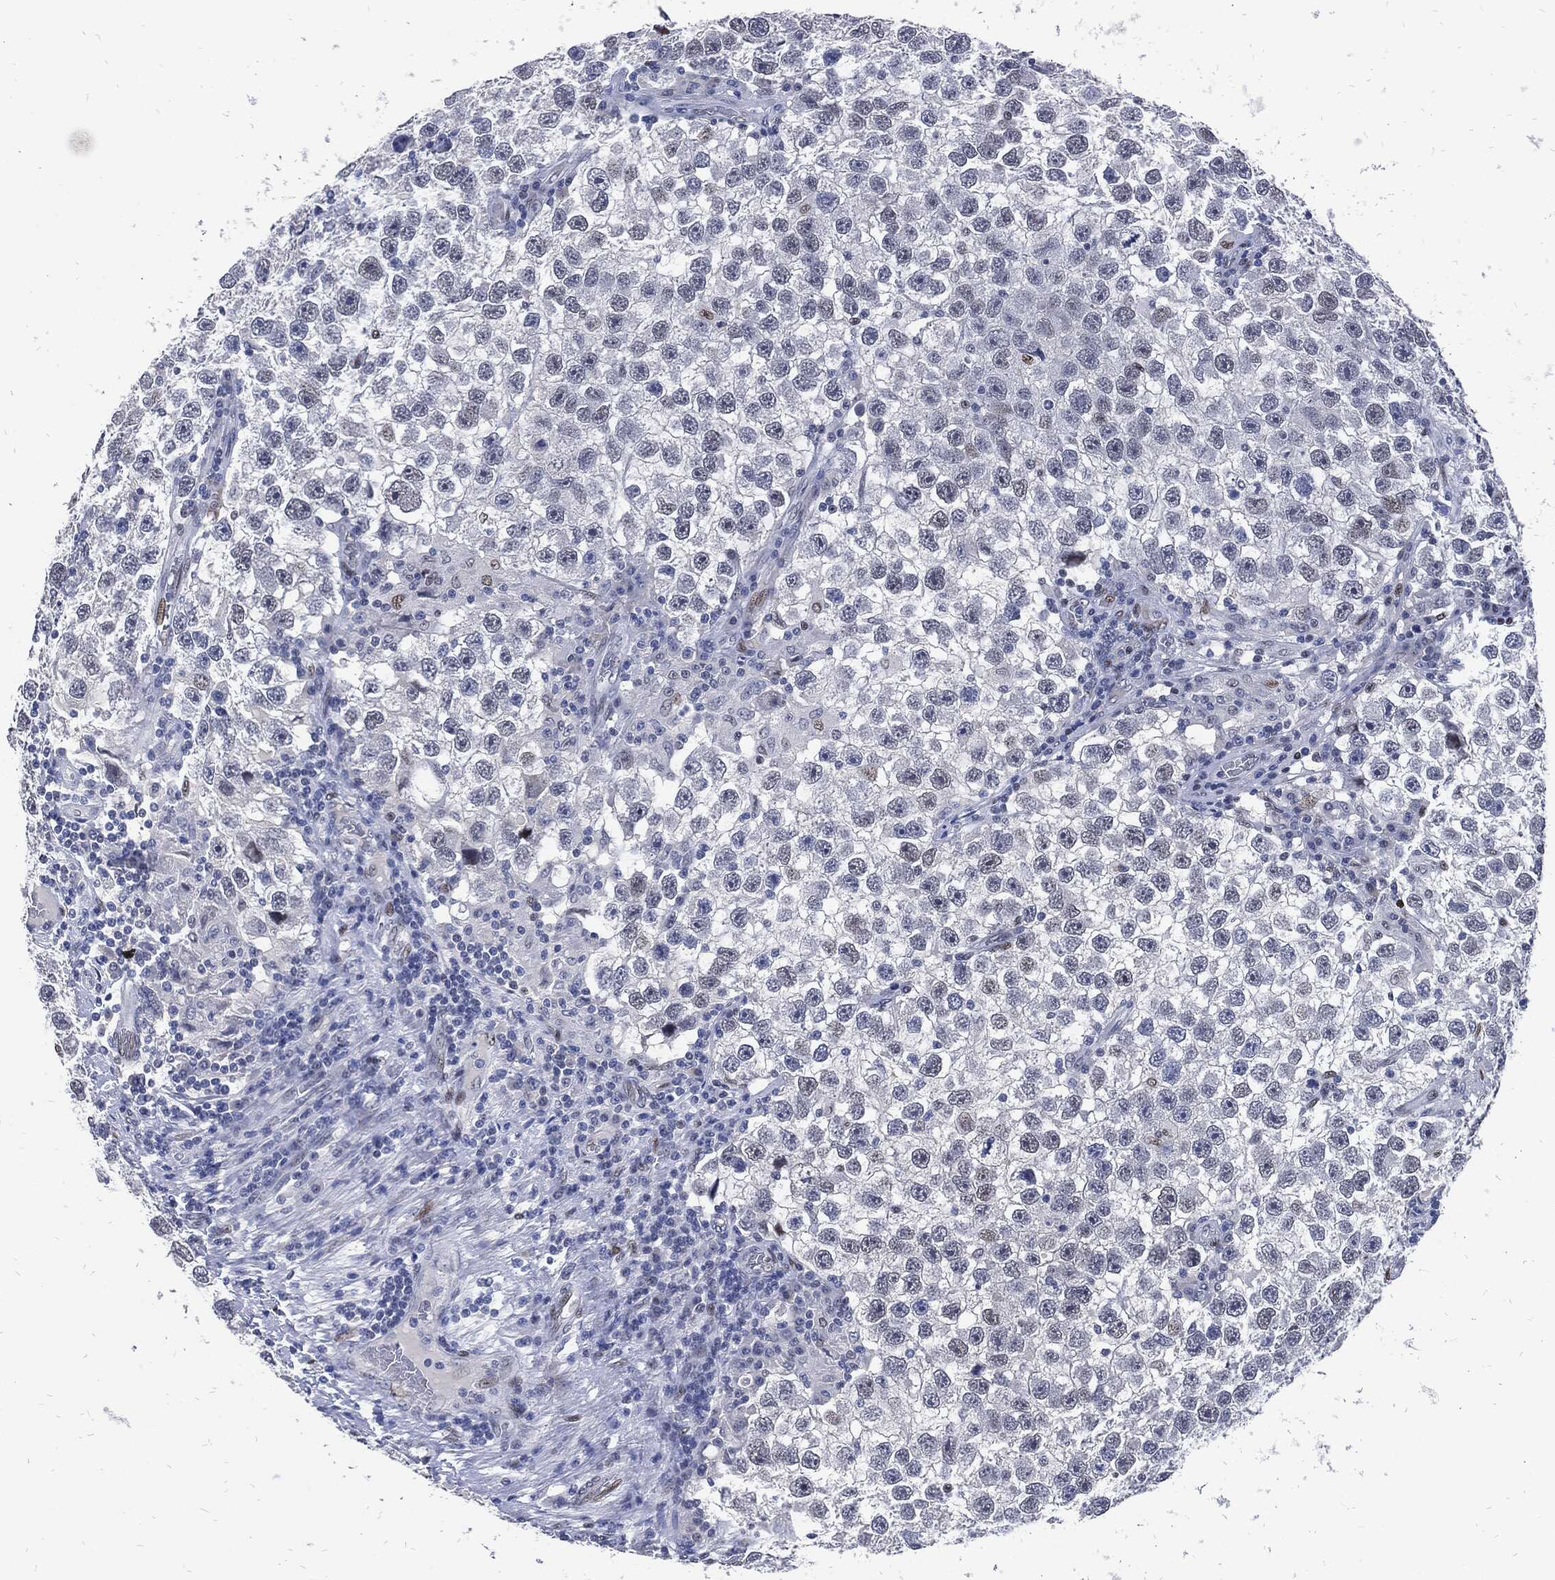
{"staining": {"intensity": "negative", "quantity": "none", "location": "none"}, "tissue": "testis cancer", "cell_type": "Tumor cells", "image_type": "cancer", "snomed": [{"axis": "morphology", "description": "Seminoma, NOS"}, {"axis": "topography", "description": "Testis"}], "caption": "Tumor cells show no significant protein positivity in testis seminoma. (Immunohistochemistry (ihc), brightfield microscopy, high magnification).", "gene": "JUN", "patient": {"sex": "male", "age": 26}}